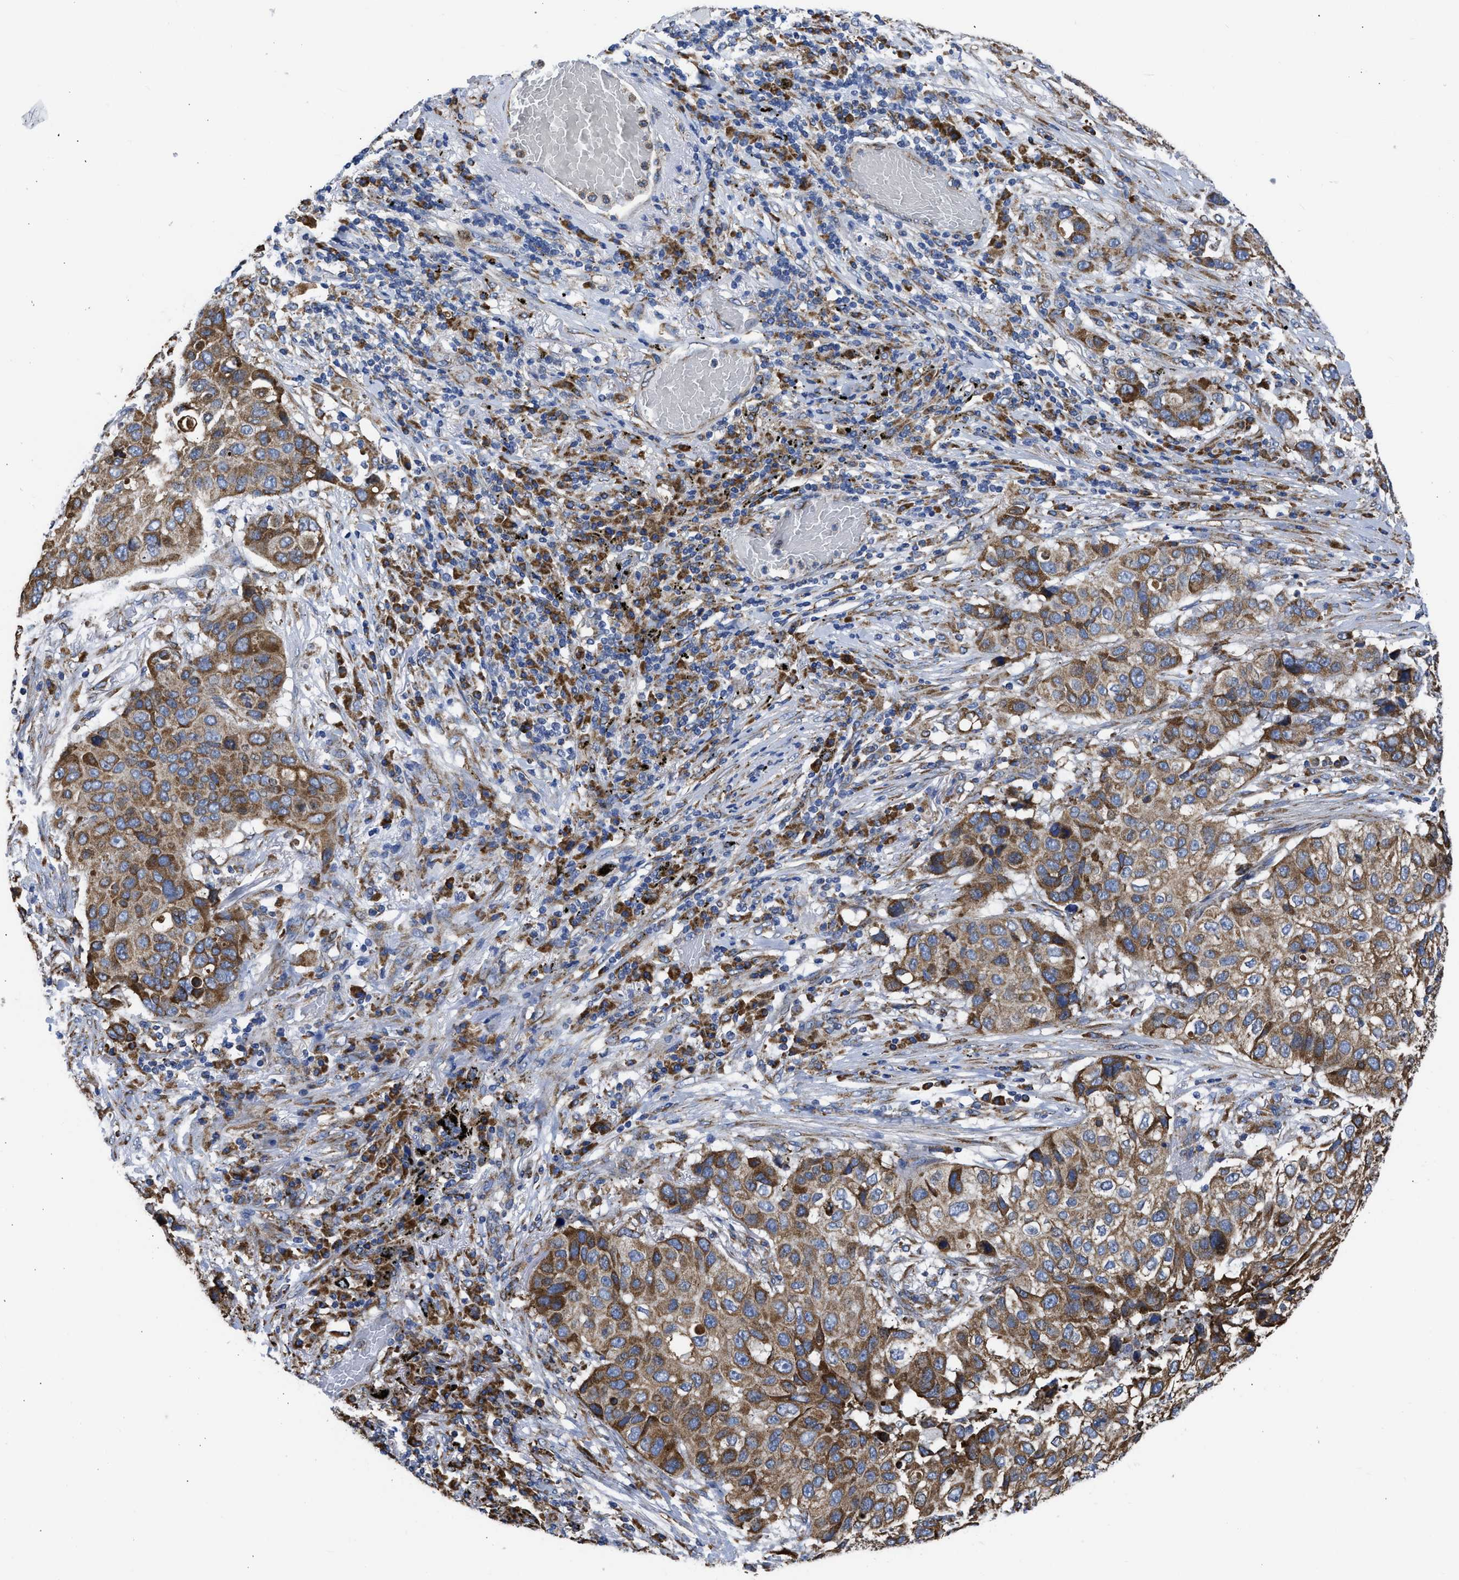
{"staining": {"intensity": "moderate", "quantity": ">75%", "location": "cytoplasmic/membranous"}, "tissue": "lung cancer", "cell_type": "Tumor cells", "image_type": "cancer", "snomed": [{"axis": "morphology", "description": "Squamous cell carcinoma, NOS"}, {"axis": "topography", "description": "Lung"}], "caption": "A histopathology image of lung cancer (squamous cell carcinoma) stained for a protein shows moderate cytoplasmic/membranous brown staining in tumor cells.", "gene": "CYCS", "patient": {"sex": "male", "age": 57}}